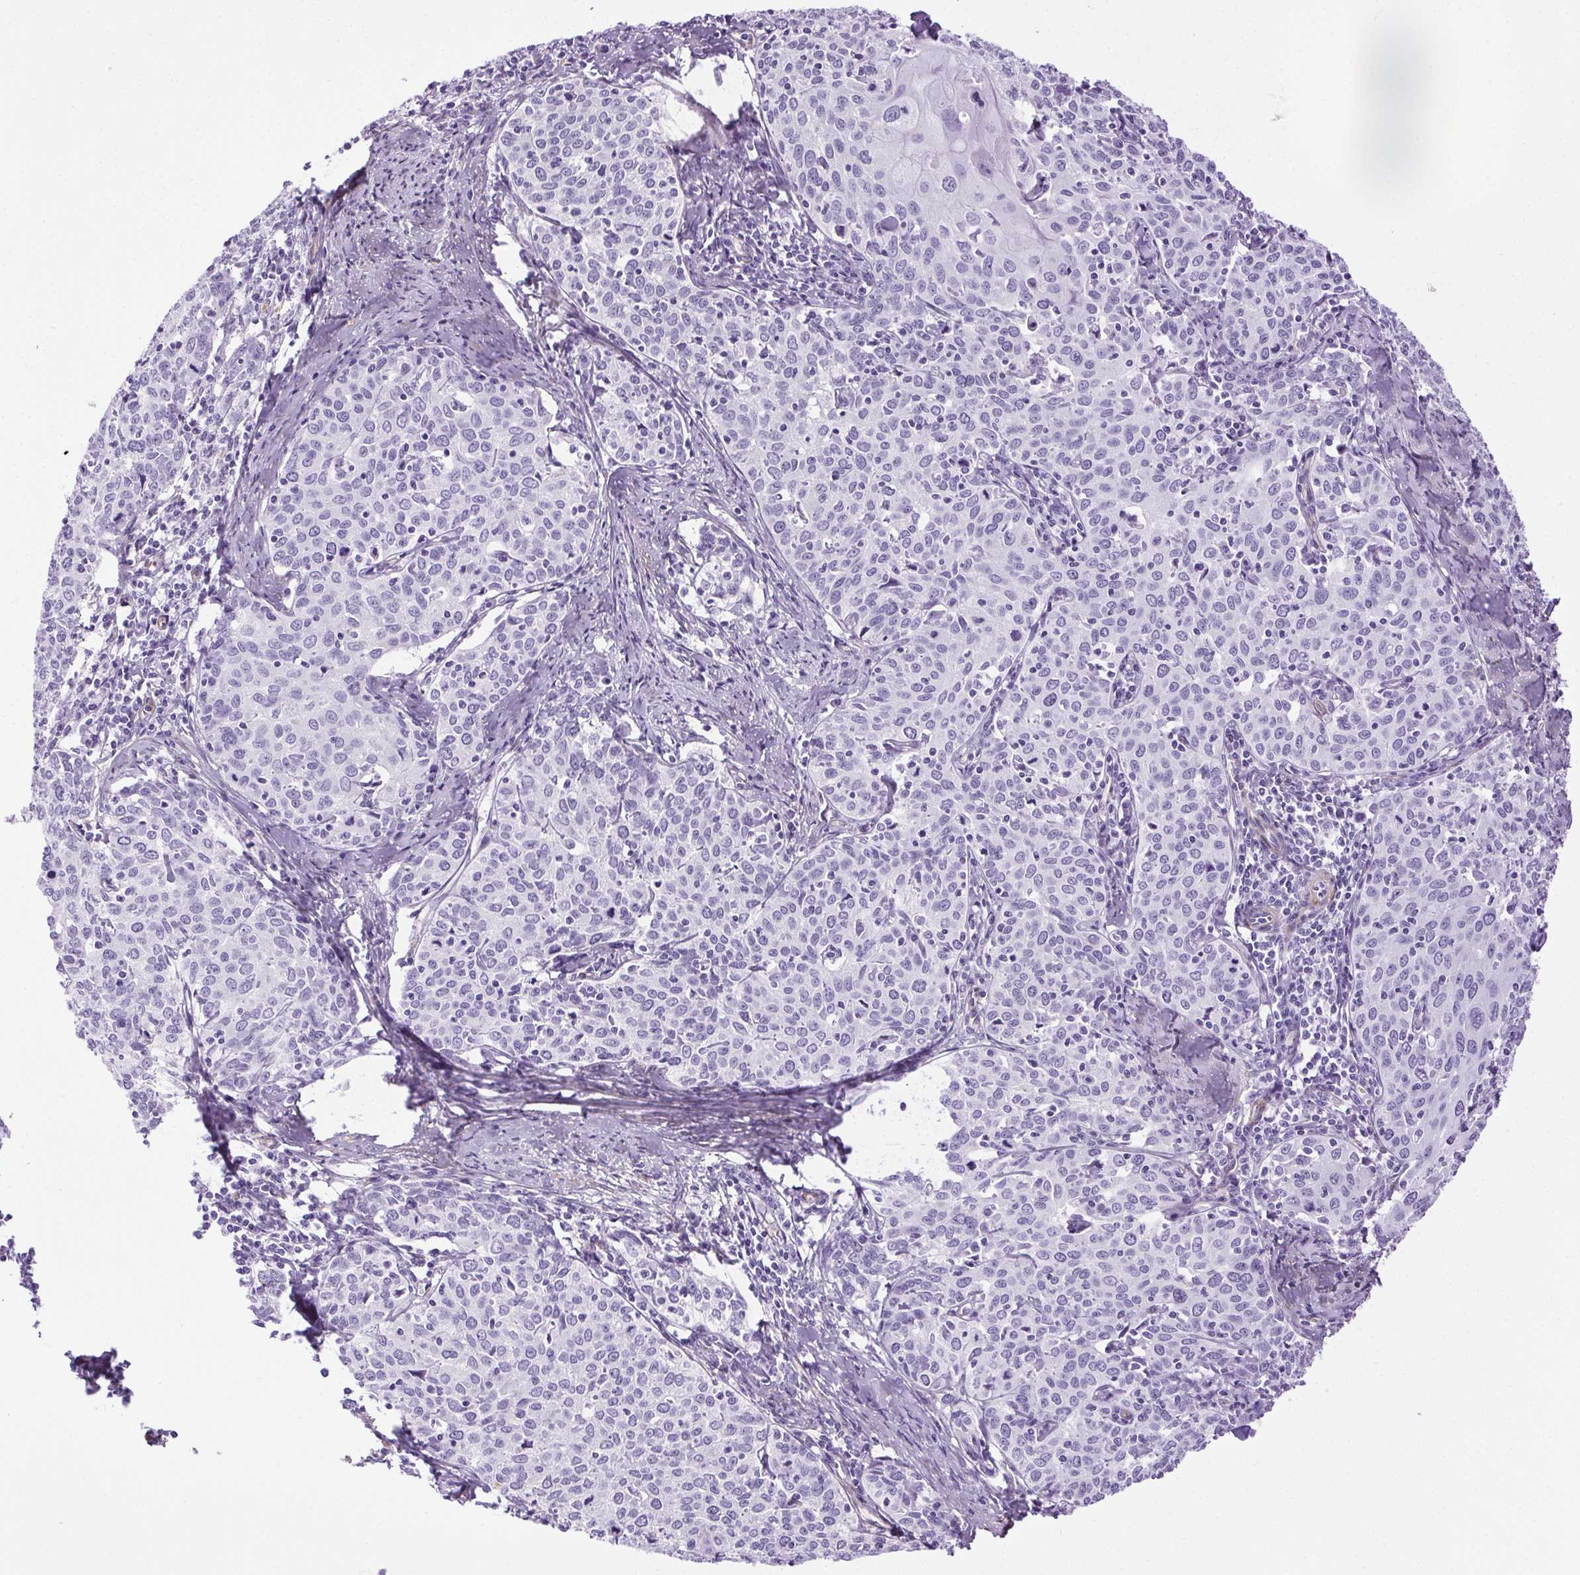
{"staining": {"intensity": "negative", "quantity": "none", "location": "none"}, "tissue": "cervical cancer", "cell_type": "Tumor cells", "image_type": "cancer", "snomed": [{"axis": "morphology", "description": "Squamous cell carcinoma, NOS"}, {"axis": "topography", "description": "Cervix"}], "caption": "Protein analysis of cervical cancer reveals no significant staining in tumor cells.", "gene": "SHCBP1L", "patient": {"sex": "female", "age": 62}}